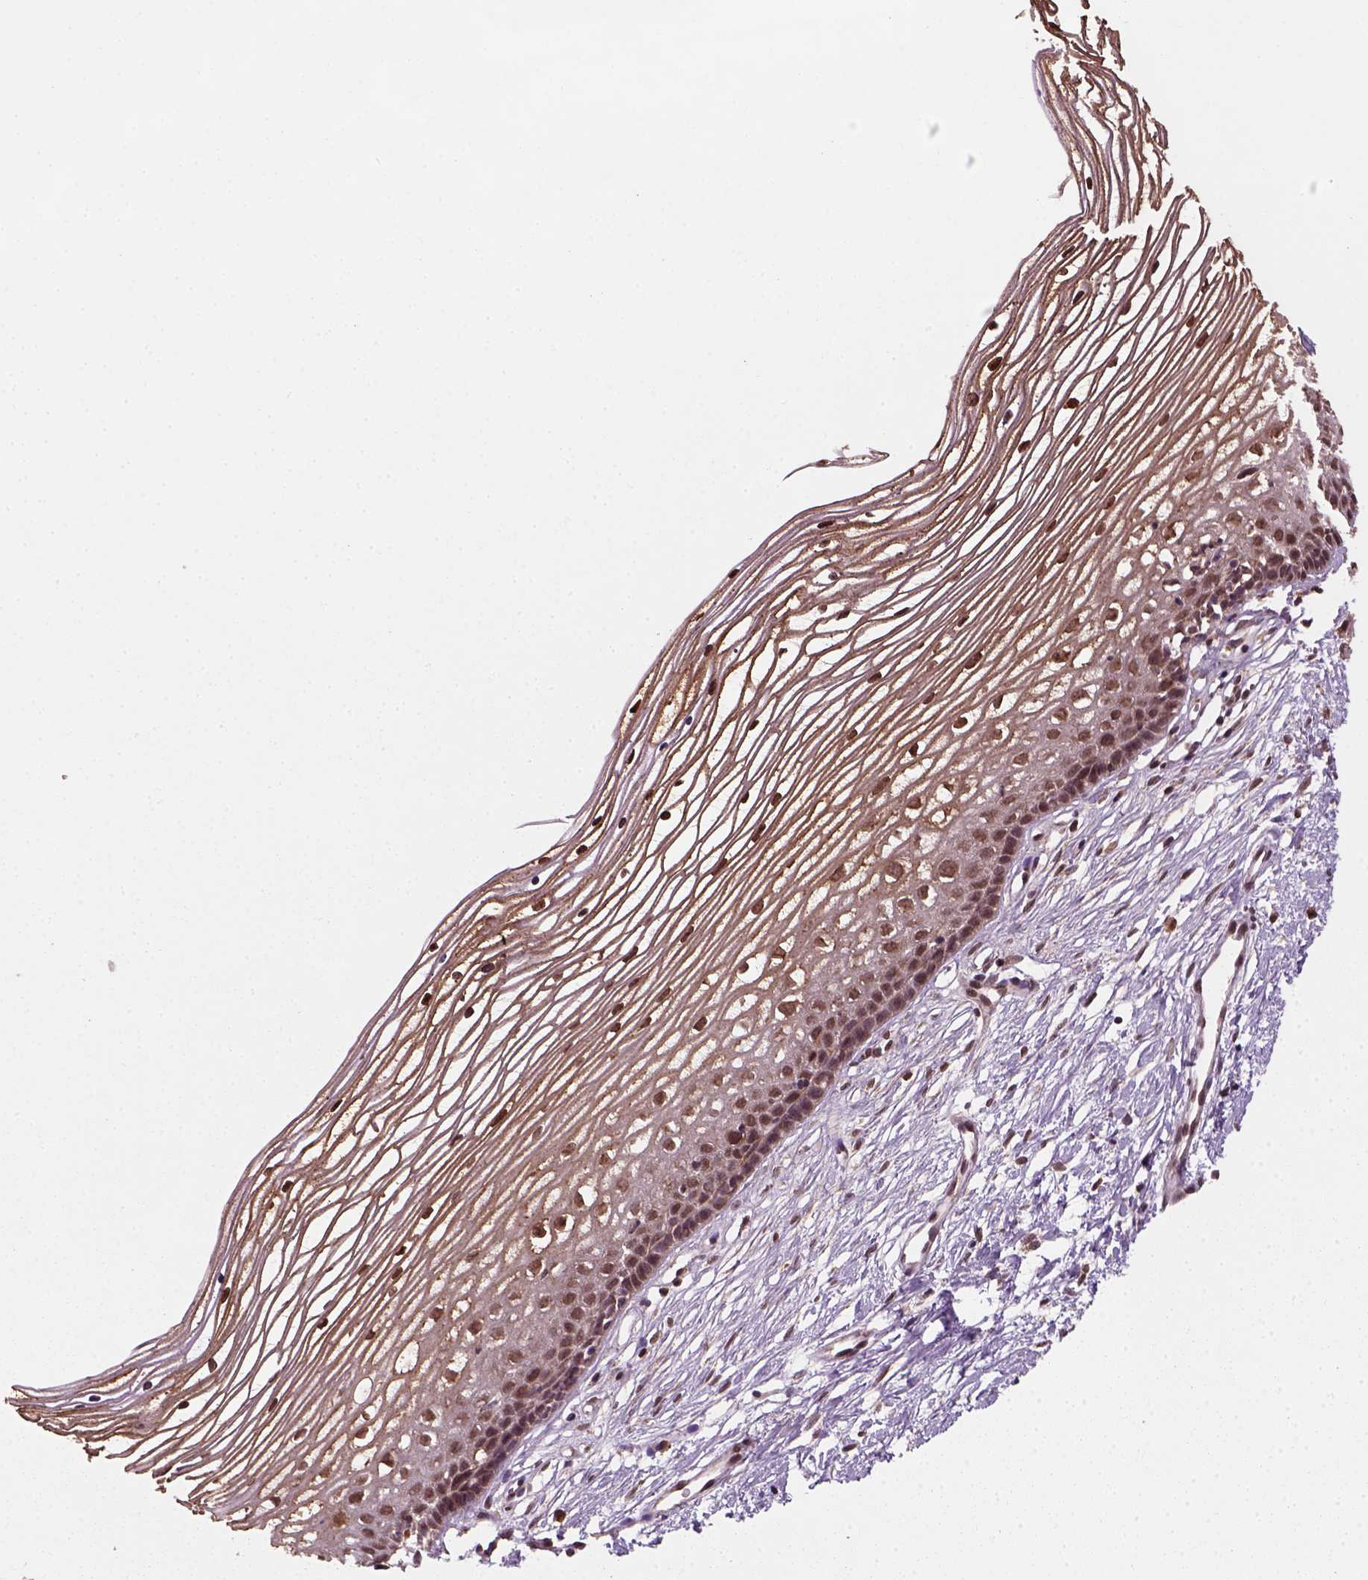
{"staining": {"intensity": "moderate", "quantity": ">75%", "location": "cytoplasmic/membranous,nuclear"}, "tissue": "cervix", "cell_type": "Glandular cells", "image_type": "normal", "snomed": [{"axis": "morphology", "description": "Normal tissue, NOS"}, {"axis": "topography", "description": "Cervix"}], "caption": "An IHC photomicrograph of benign tissue is shown. Protein staining in brown shows moderate cytoplasmic/membranous,nuclear positivity in cervix within glandular cells. The protein of interest is shown in brown color, while the nuclei are stained blue.", "gene": "NUDT9", "patient": {"sex": "female", "age": 40}}